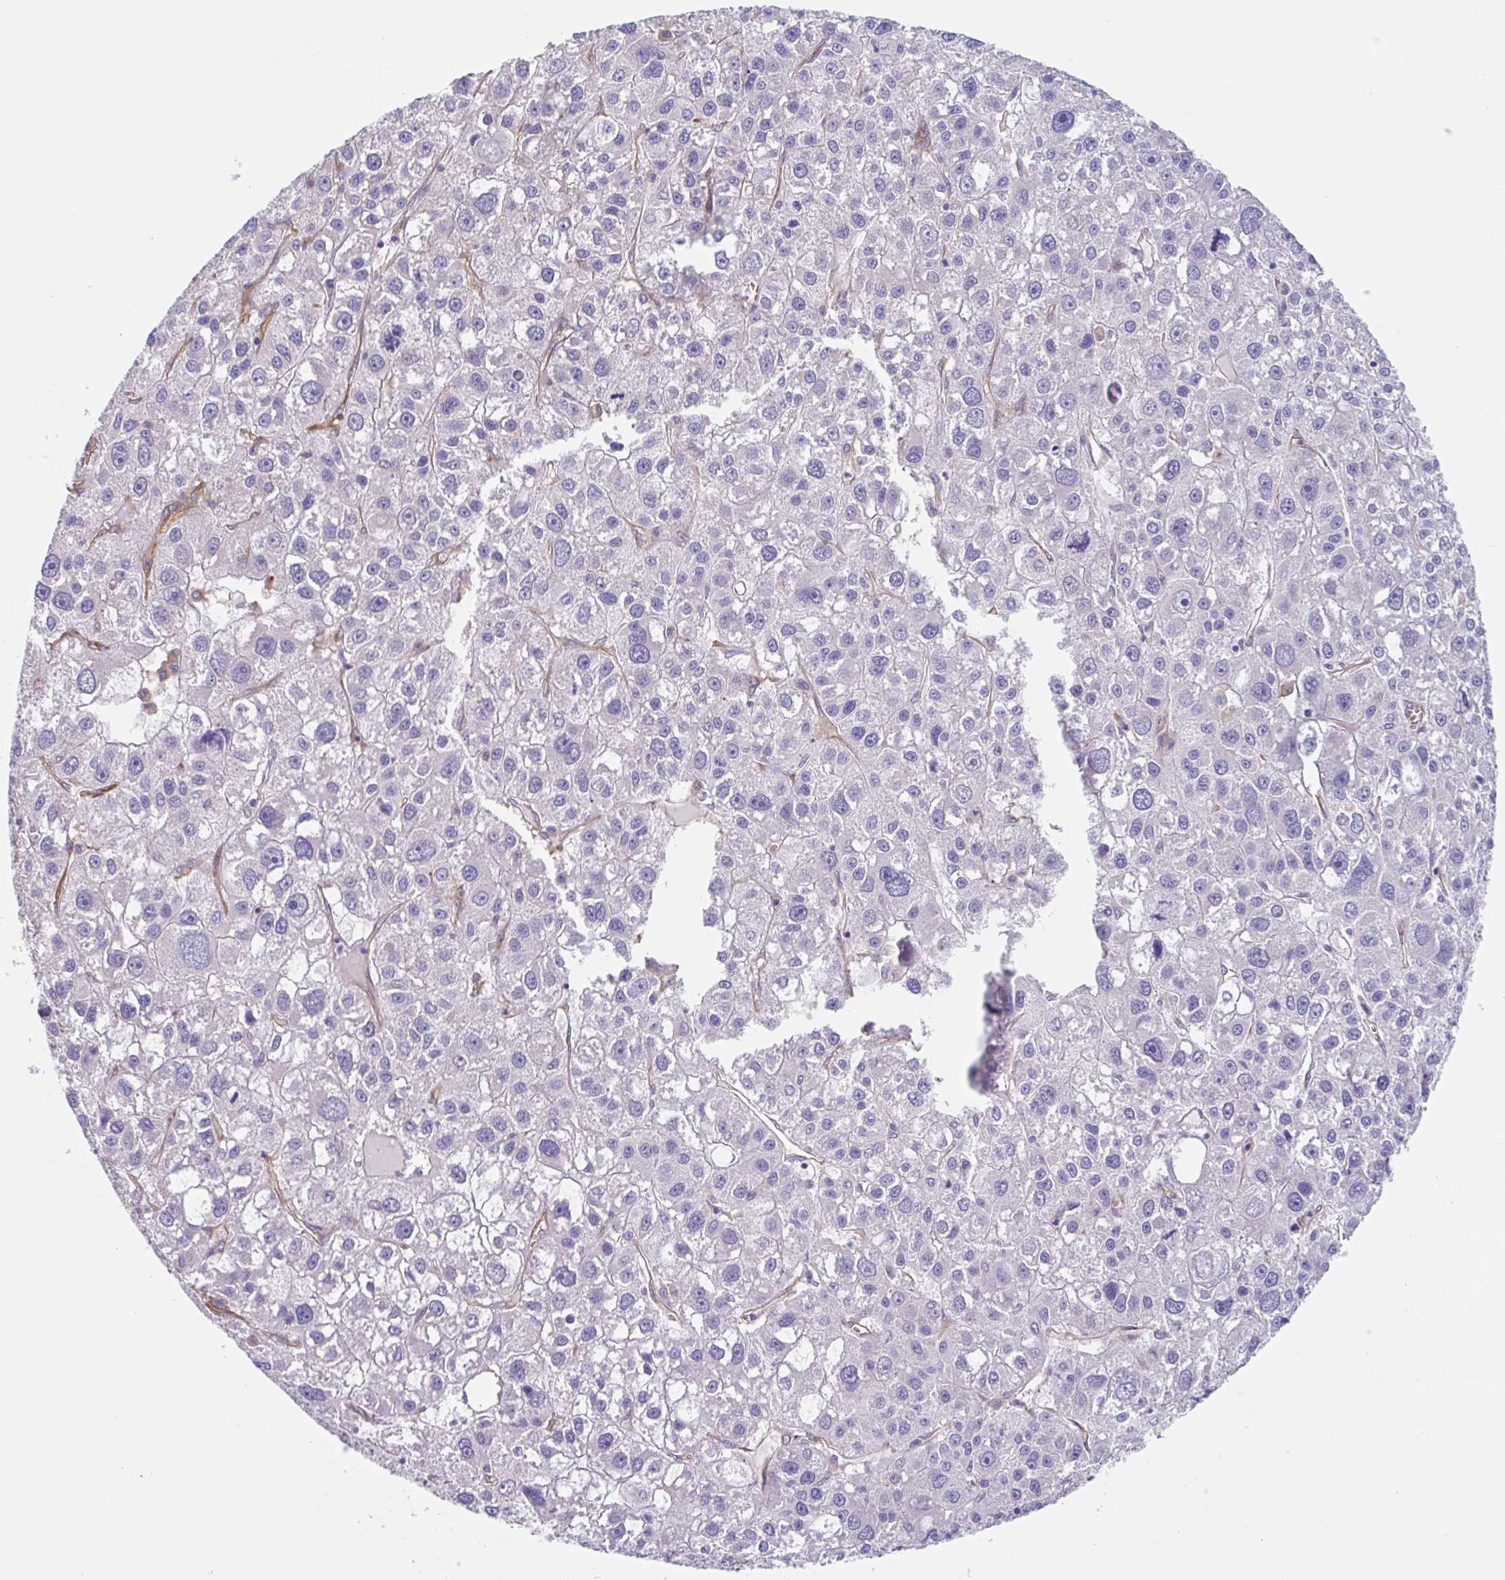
{"staining": {"intensity": "negative", "quantity": "none", "location": "none"}, "tissue": "liver cancer", "cell_type": "Tumor cells", "image_type": "cancer", "snomed": [{"axis": "morphology", "description": "Carcinoma, Hepatocellular, NOS"}, {"axis": "topography", "description": "Liver"}], "caption": "Immunohistochemistry of liver cancer displays no expression in tumor cells.", "gene": "EHD4", "patient": {"sex": "male", "age": 73}}